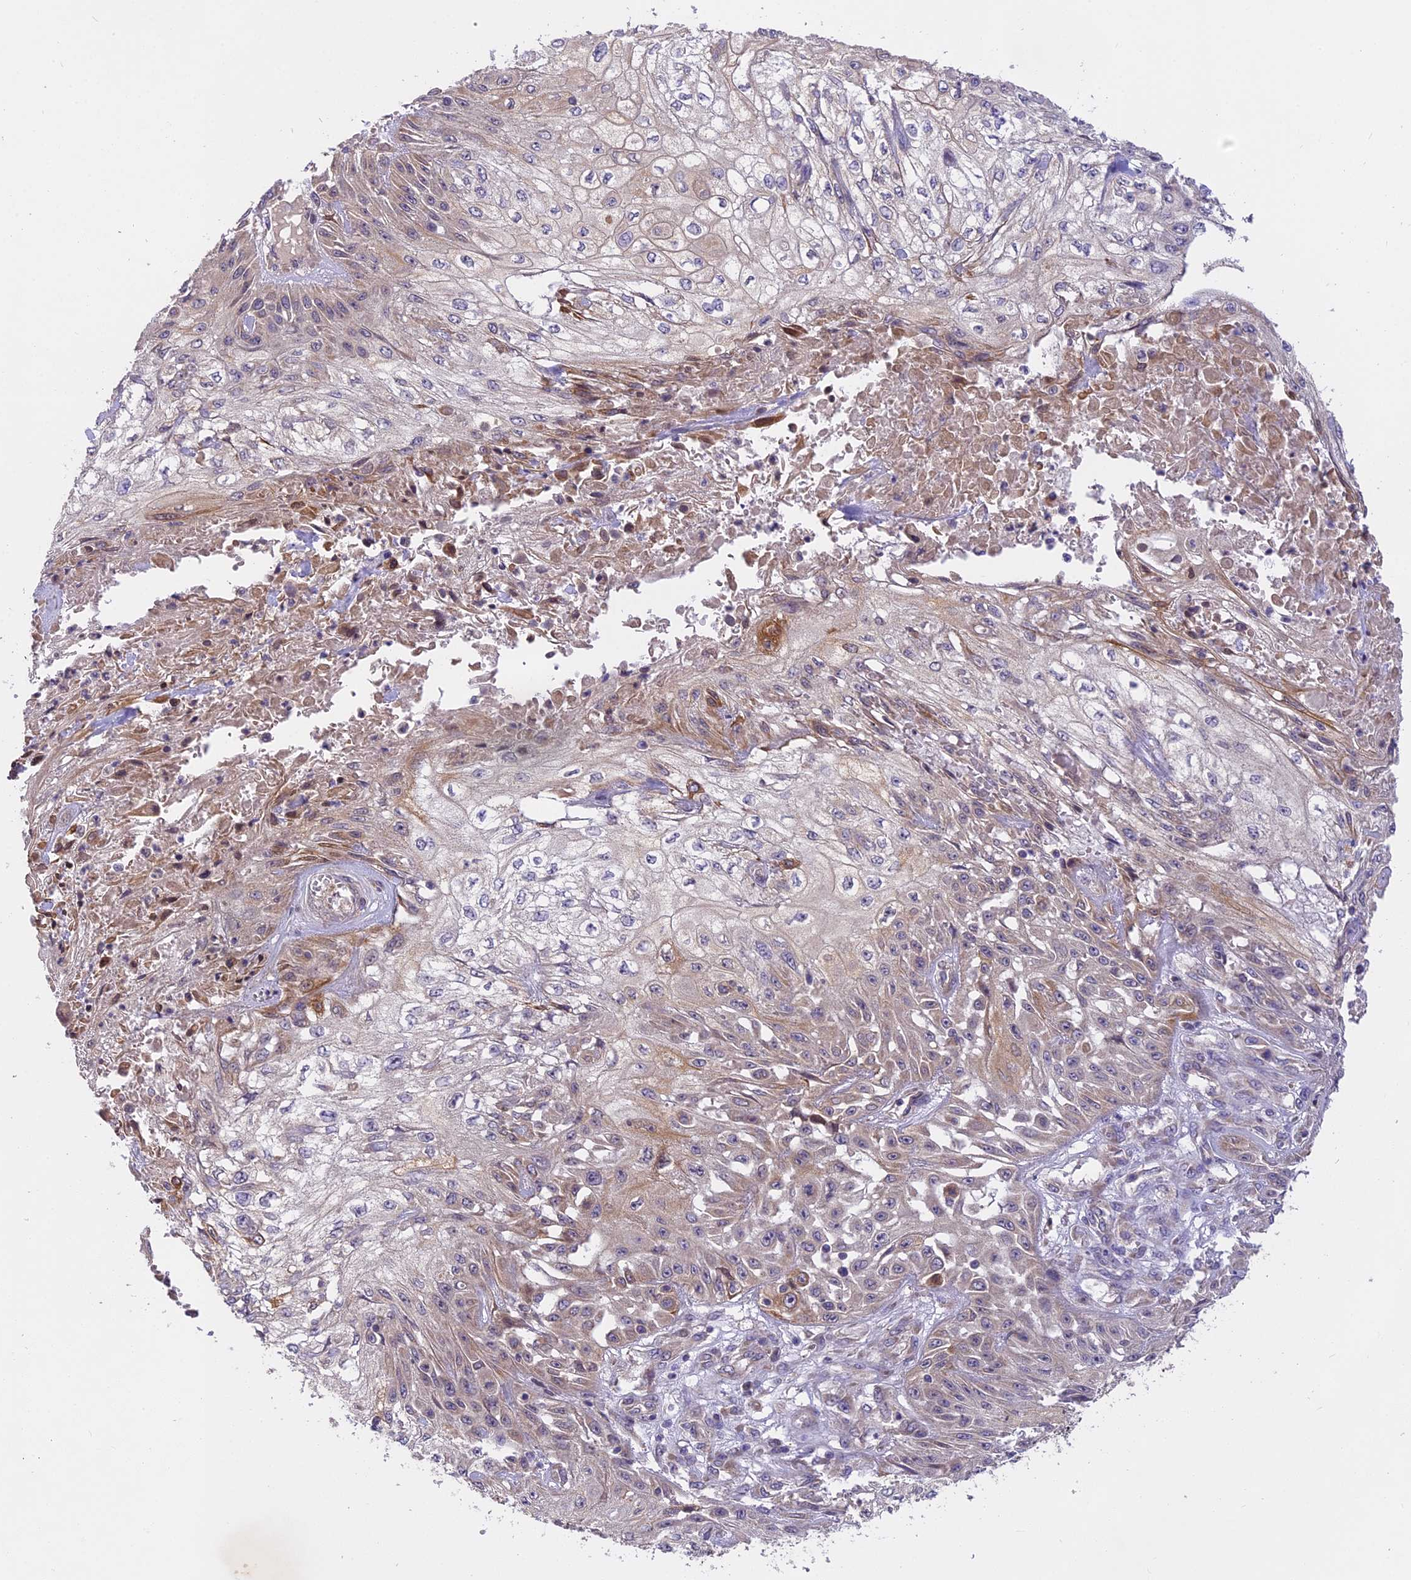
{"staining": {"intensity": "weak", "quantity": "<25%", "location": "cytoplasmic/membranous"}, "tissue": "skin cancer", "cell_type": "Tumor cells", "image_type": "cancer", "snomed": [{"axis": "morphology", "description": "Squamous cell carcinoma, NOS"}, {"axis": "morphology", "description": "Squamous cell carcinoma, metastatic, NOS"}, {"axis": "topography", "description": "Skin"}, {"axis": "topography", "description": "Lymph node"}], "caption": "Tumor cells show no significant protein expression in skin cancer.", "gene": "MEMO1", "patient": {"sex": "male", "age": 75}}